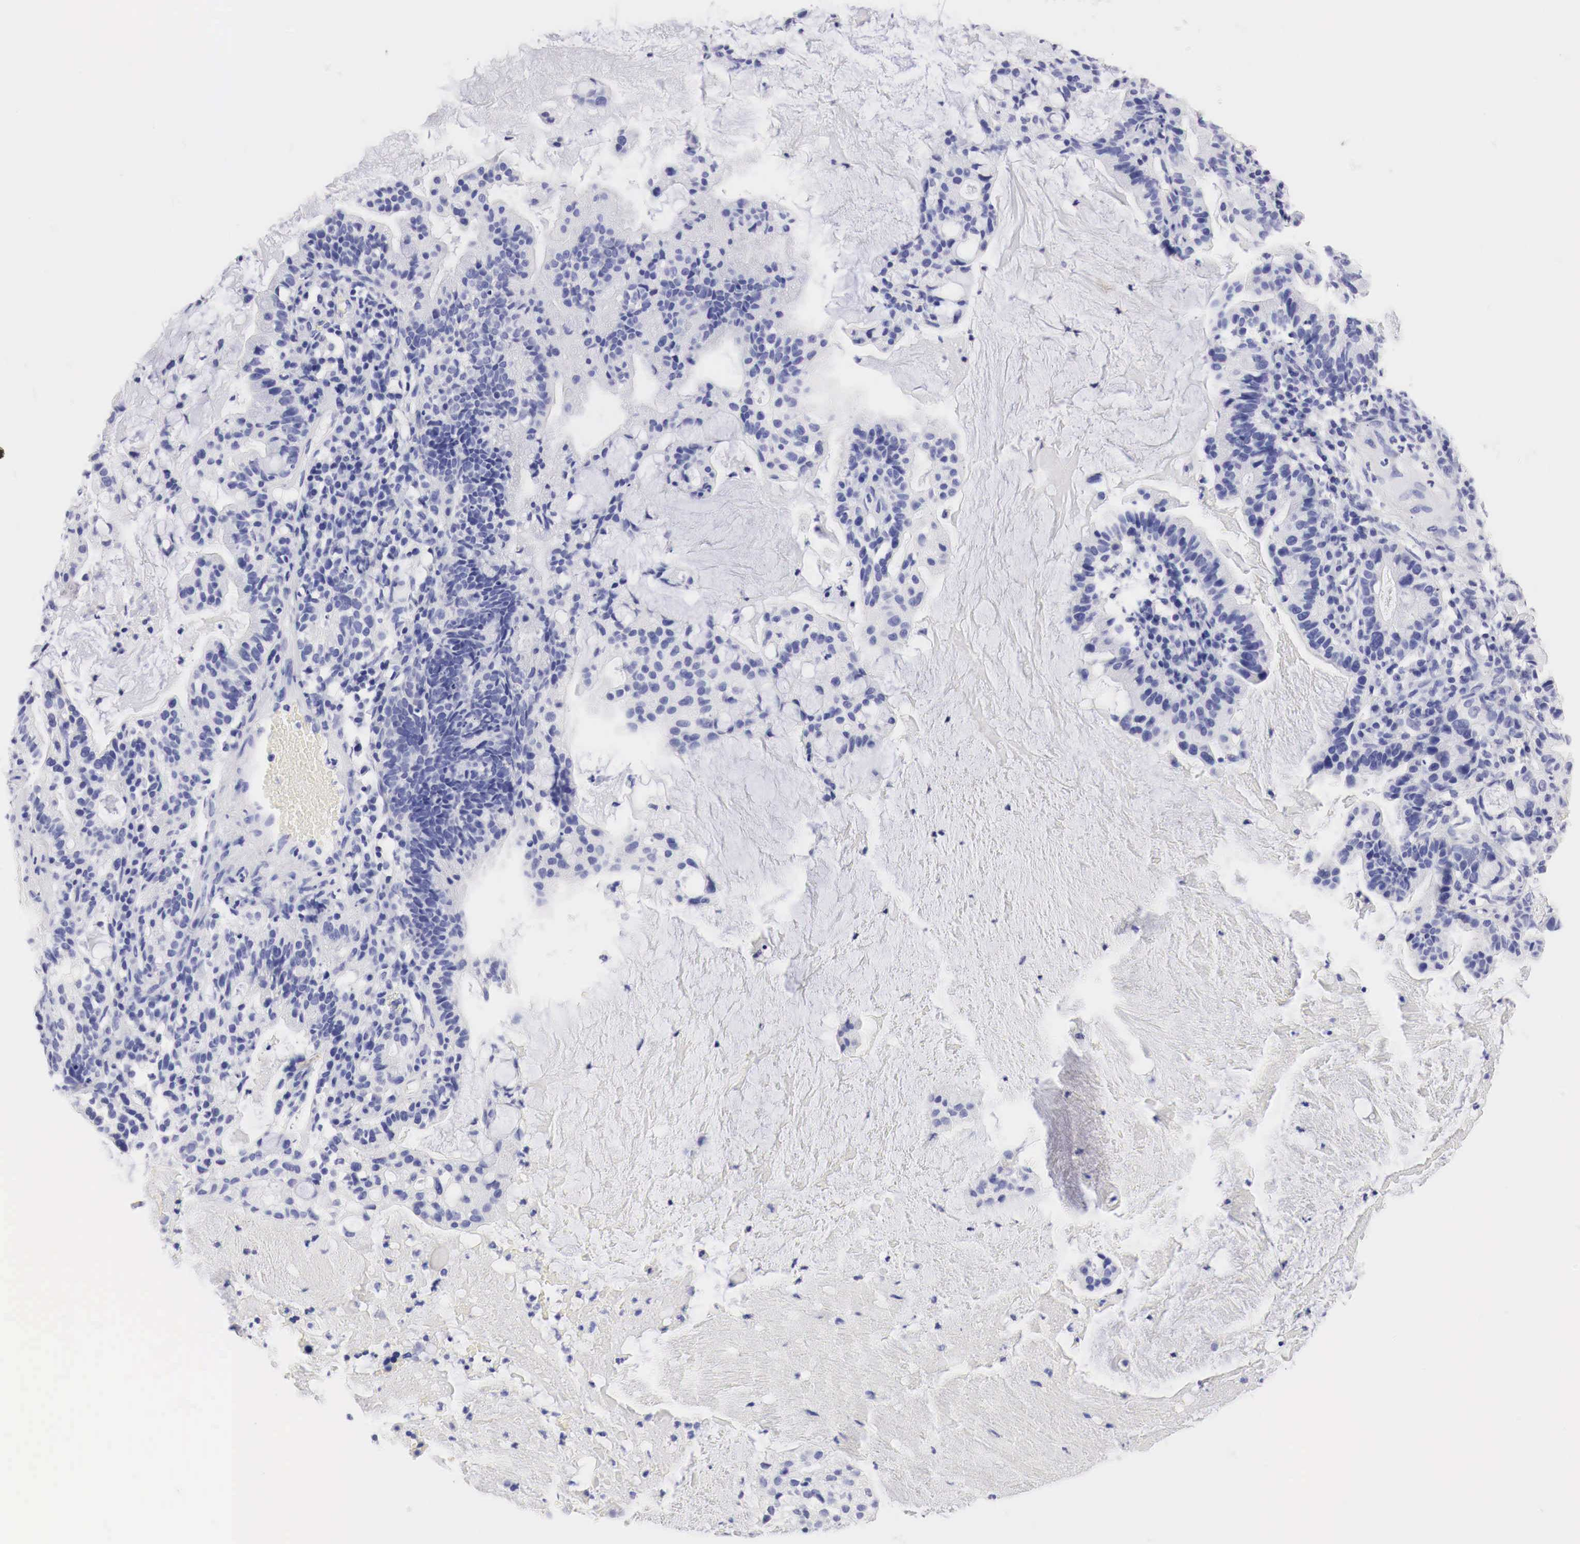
{"staining": {"intensity": "negative", "quantity": "none", "location": "none"}, "tissue": "cervical cancer", "cell_type": "Tumor cells", "image_type": "cancer", "snomed": [{"axis": "morphology", "description": "Adenocarcinoma, NOS"}, {"axis": "topography", "description": "Cervix"}], "caption": "This is an immunohistochemistry (IHC) image of human cervical adenocarcinoma. There is no positivity in tumor cells.", "gene": "TYR", "patient": {"sex": "female", "age": 41}}